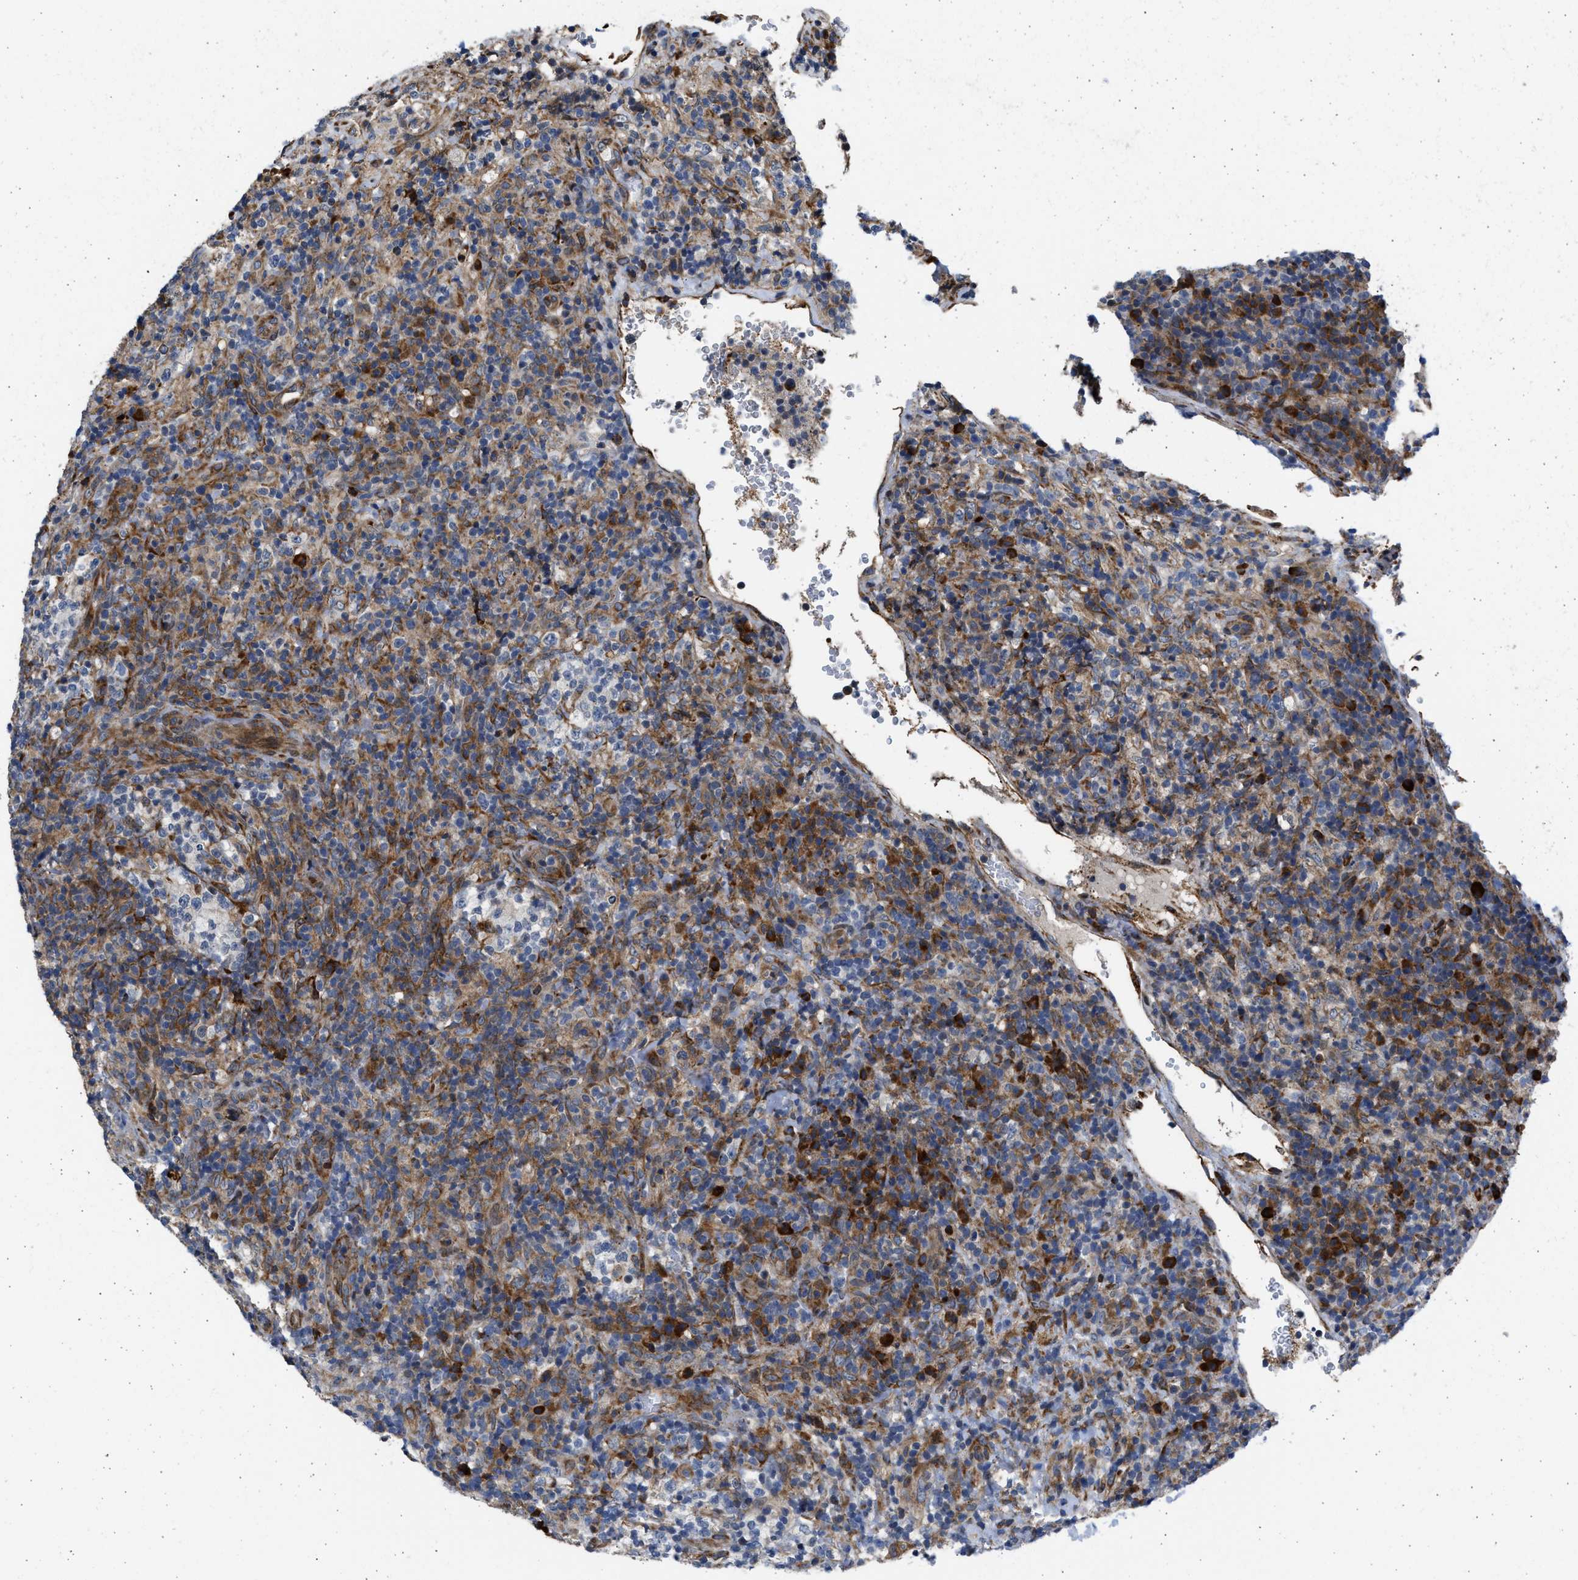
{"staining": {"intensity": "moderate", "quantity": "25%-75%", "location": "cytoplasmic/membranous"}, "tissue": "lymphoma", "cell_type": "Tumor cells", "image_type": "cancer", "snomed": [{"axis": "morphology", "description": "Malignant lymphoma, non-Hodgkin's type, High grade"}, {"axis": "topography", "description": "Lymph node"}], "caption": "About 25%-75% of tumor cells in lymphoma demonstrate moderate cytoplasmic/membranous protein expression as visualized by brown immunohistochemical staining.", "gene": "PLD2", "patient": {"sex": "female", "age": 76}}